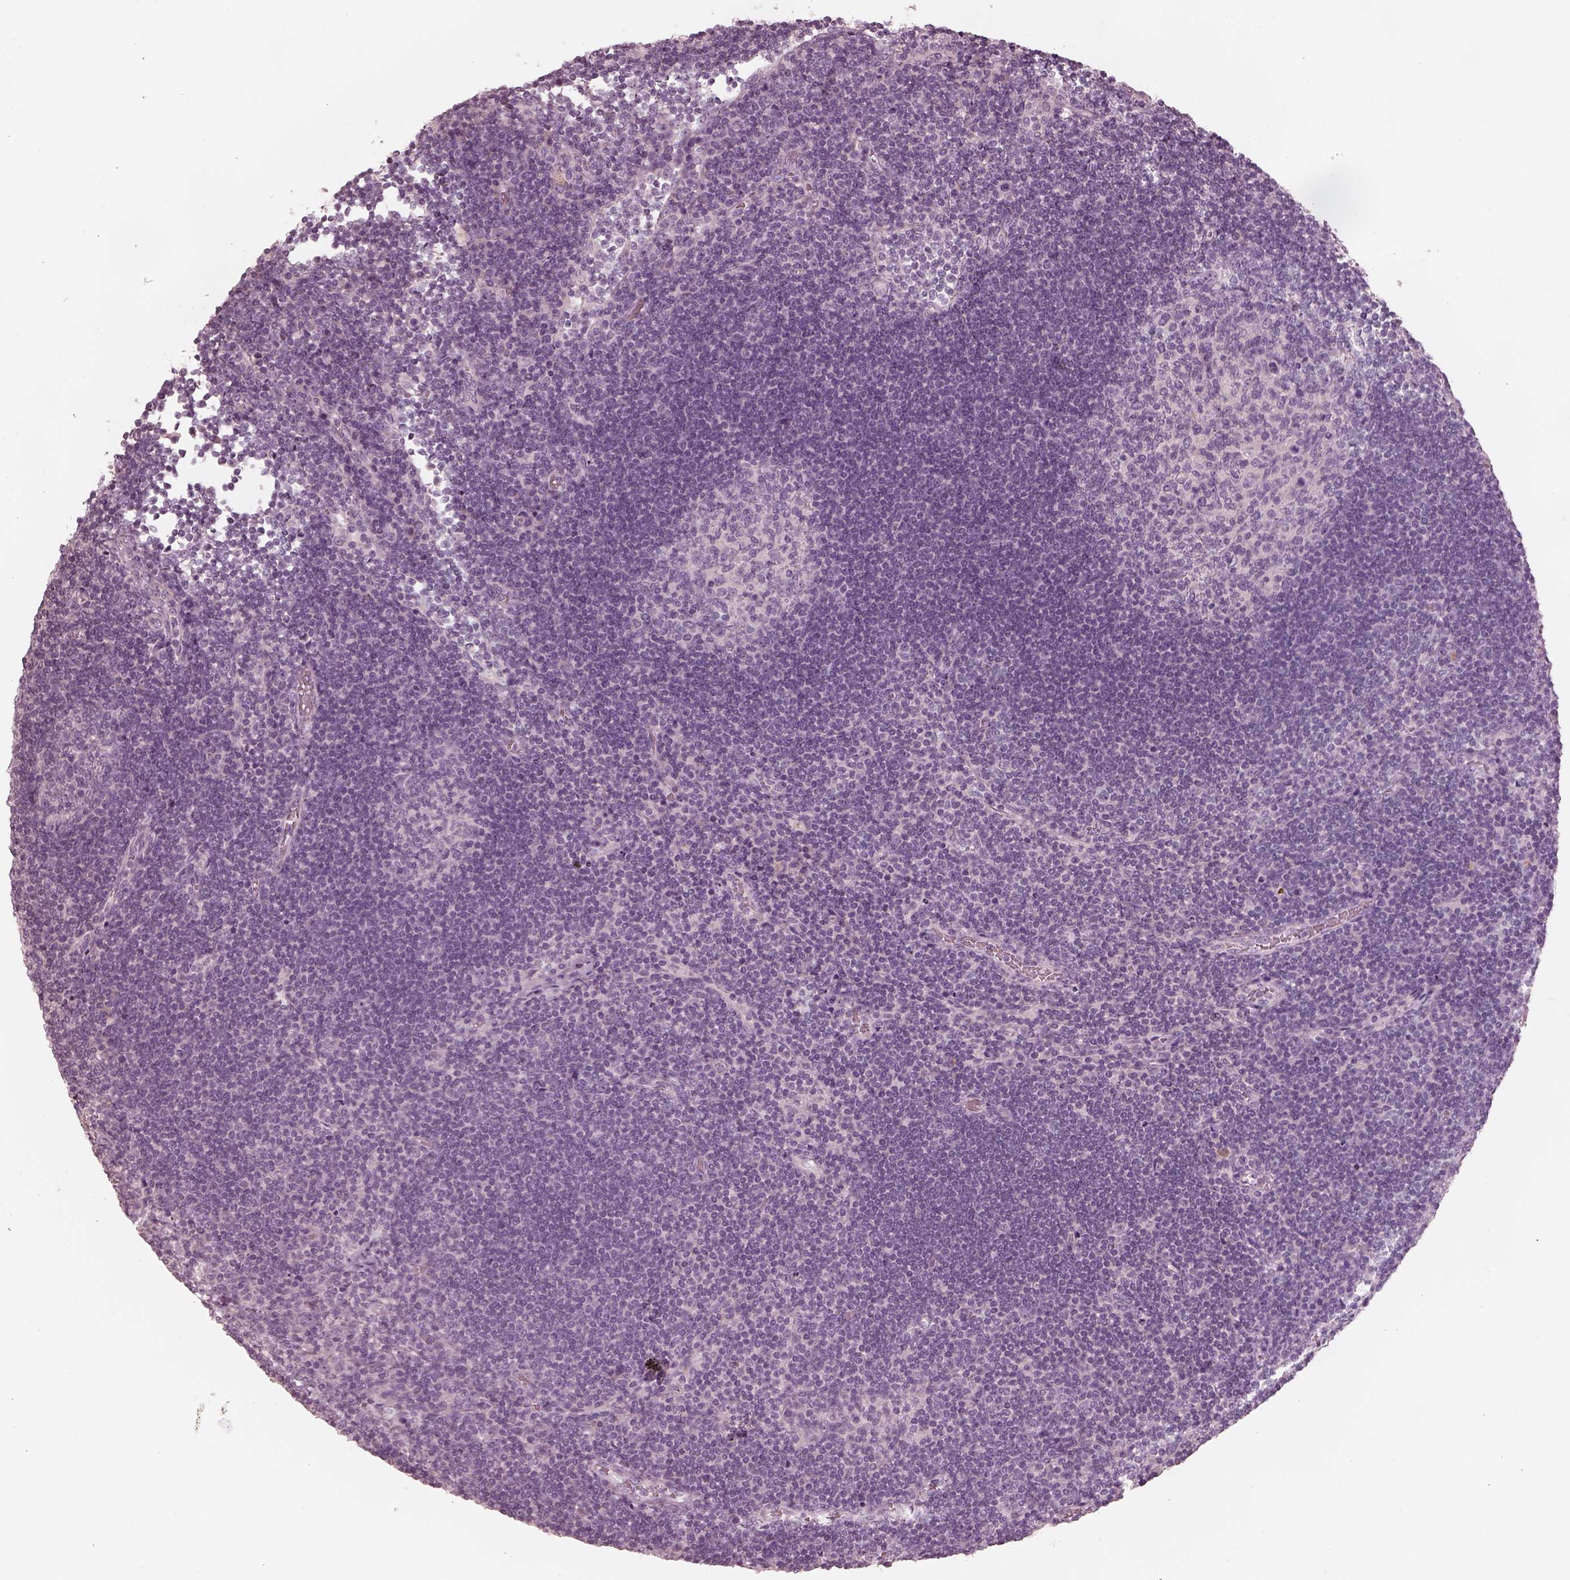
{"staining": {"intensity": "negative", "quantity": "none", "location": "none"}, "tissue": "lymph node", "cell_type": "Germinal center cells", "image_type": "normal", "snomed": [{"axis": "morphology", "description": "Normal tissue, NOS"}, {"axis": "topography", "description": "Lymph node"}], "caption": "This is a micrograph of immunohistochemistry staining of normal lymph node, which shows no expression in germinal center cells. Brightfield microscopy of immunohistochemistry (IHC) stained with DAB (brown) and hematoxylin (blue), captured at high magnification.", "gene": "ZP4", "patient": {"sex": "male", "age": 67}}